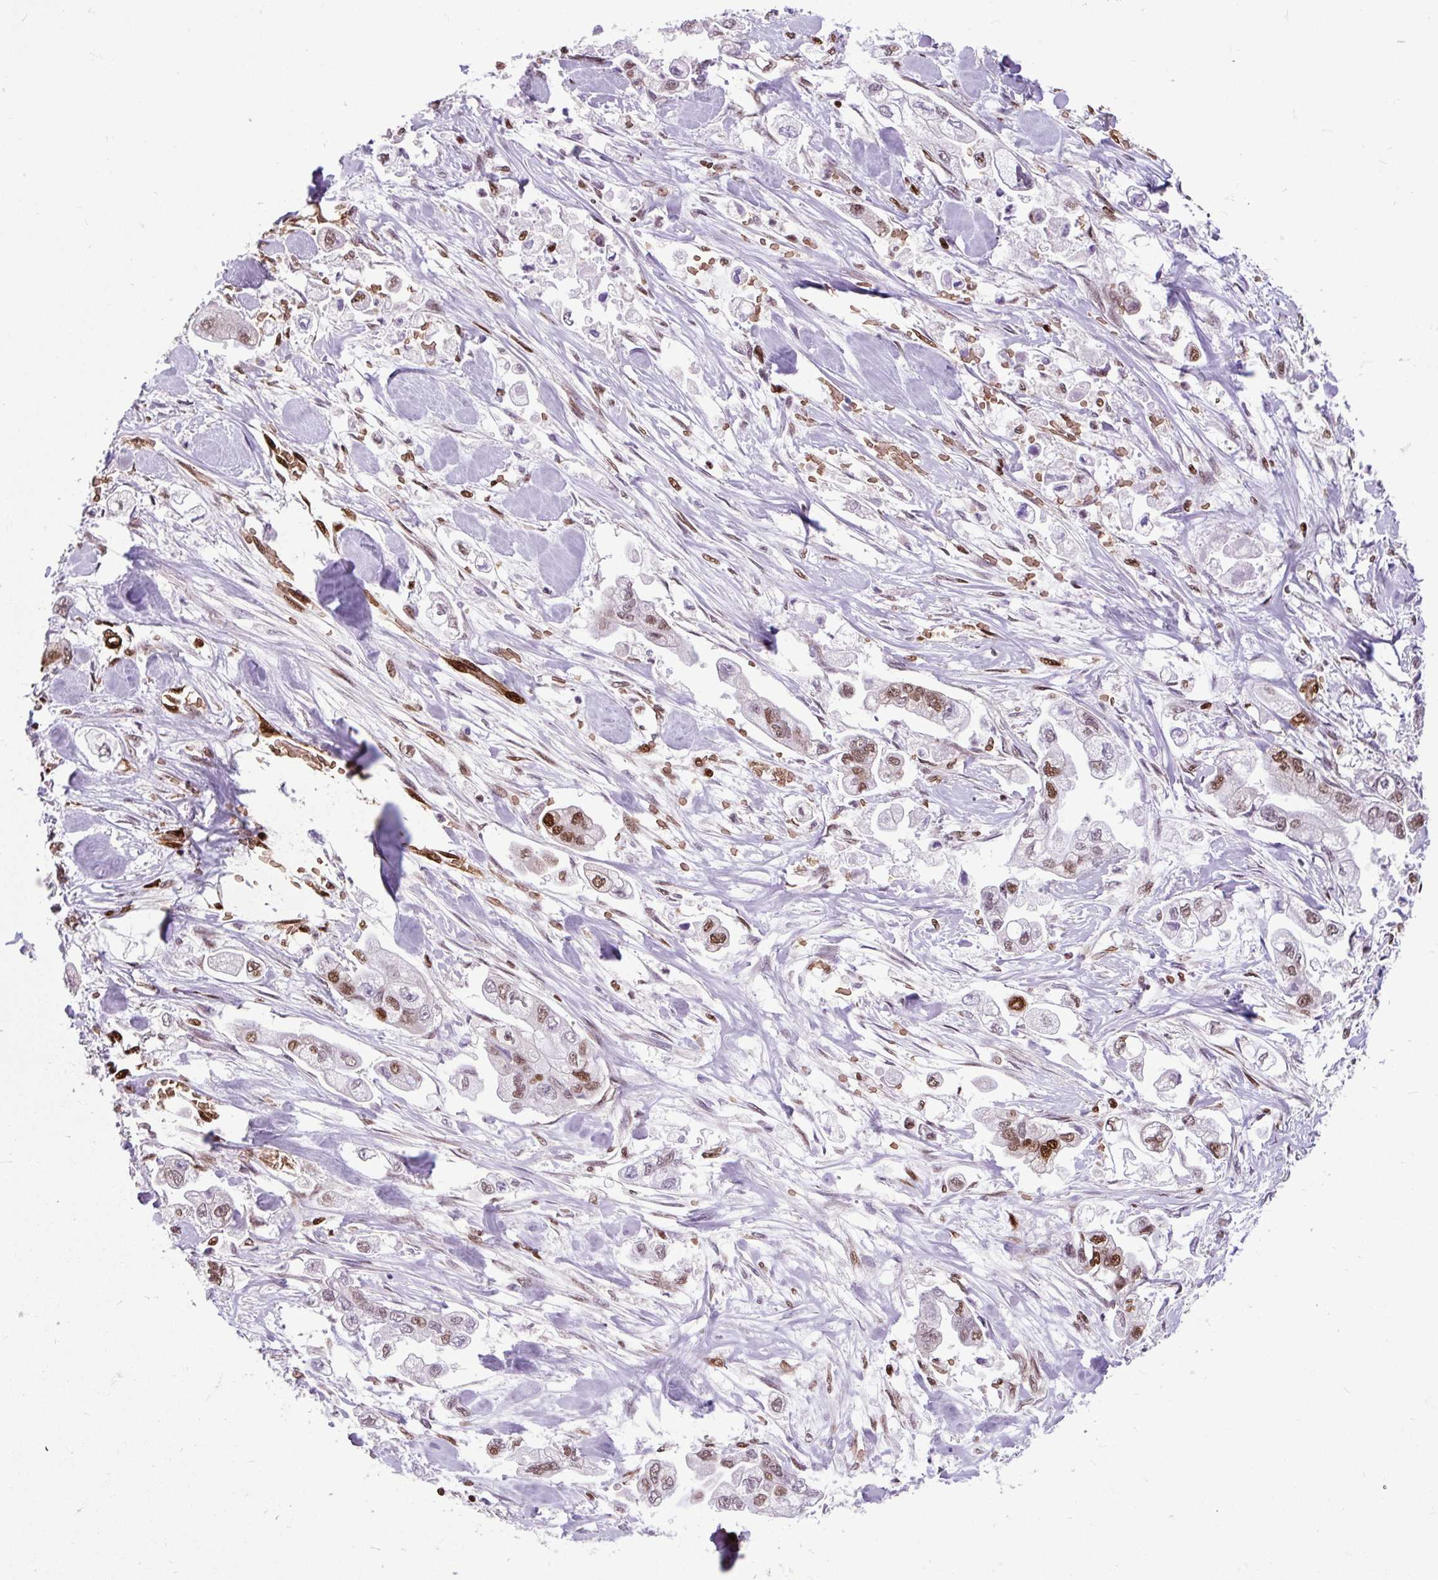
{"staining": {"intensity": "moderate", "quantity": ">75%", "location": "nuclear"}, "tissue": "stomach cancer", "cell_type": "Tumor cells", "image_type": "cancer", "snomed": [{"axis": "morphology", "description": "Adenocarcinoma, NOS"}, {"axis": "topography", "description": "Stomach"}], "caption": "Stomach cancer was stained to show a protein in brown. There is medium levels of moderate nuclear expression in about >75% of tumor cells. The staining was performed using DAB to visualize the protein expression in brown, while the nuclei were stained in blue with hematoxylin (Magnification: 20x).", "gene": "FUS", "patient": {"sex": "male", "age": 62}}